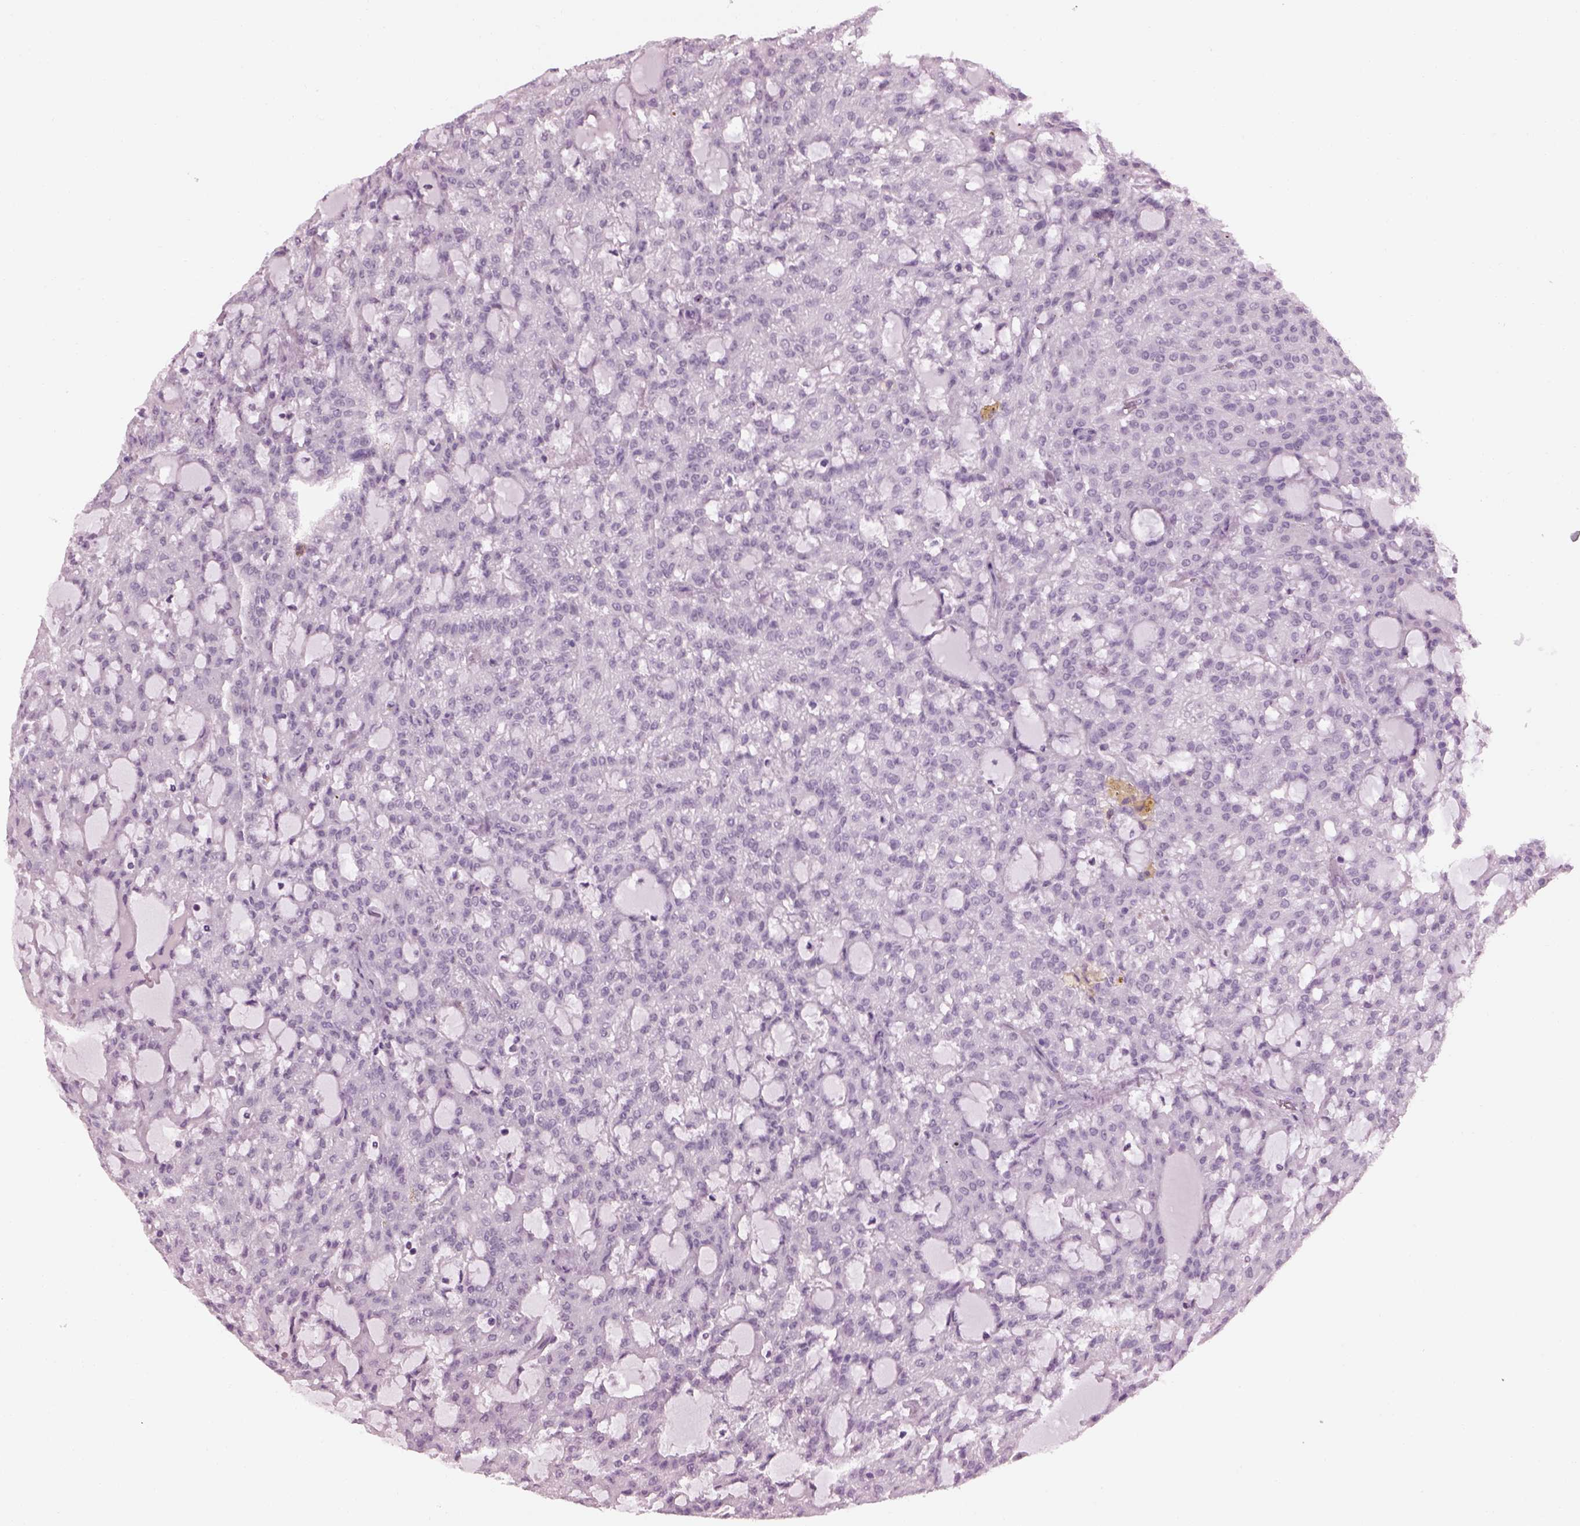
{"staining": {"intensity": "negative", "quantity": "none", "location": "none"}, "tissue": "renal cancer", "cell_type": "Tumor cells", "image_type": "cancer", "snomed": [{"axis": "morphology", "description": "Adenocarcinoma, NOS"}, {"axis": "topography", "description": "Kidney"}], "caption": "Tumor cells are negative for brown protein staining in renal cancer (adenocarcinoma).", "gene": "ADGRG2", "patient": {"sex": "male", "age": 63}}